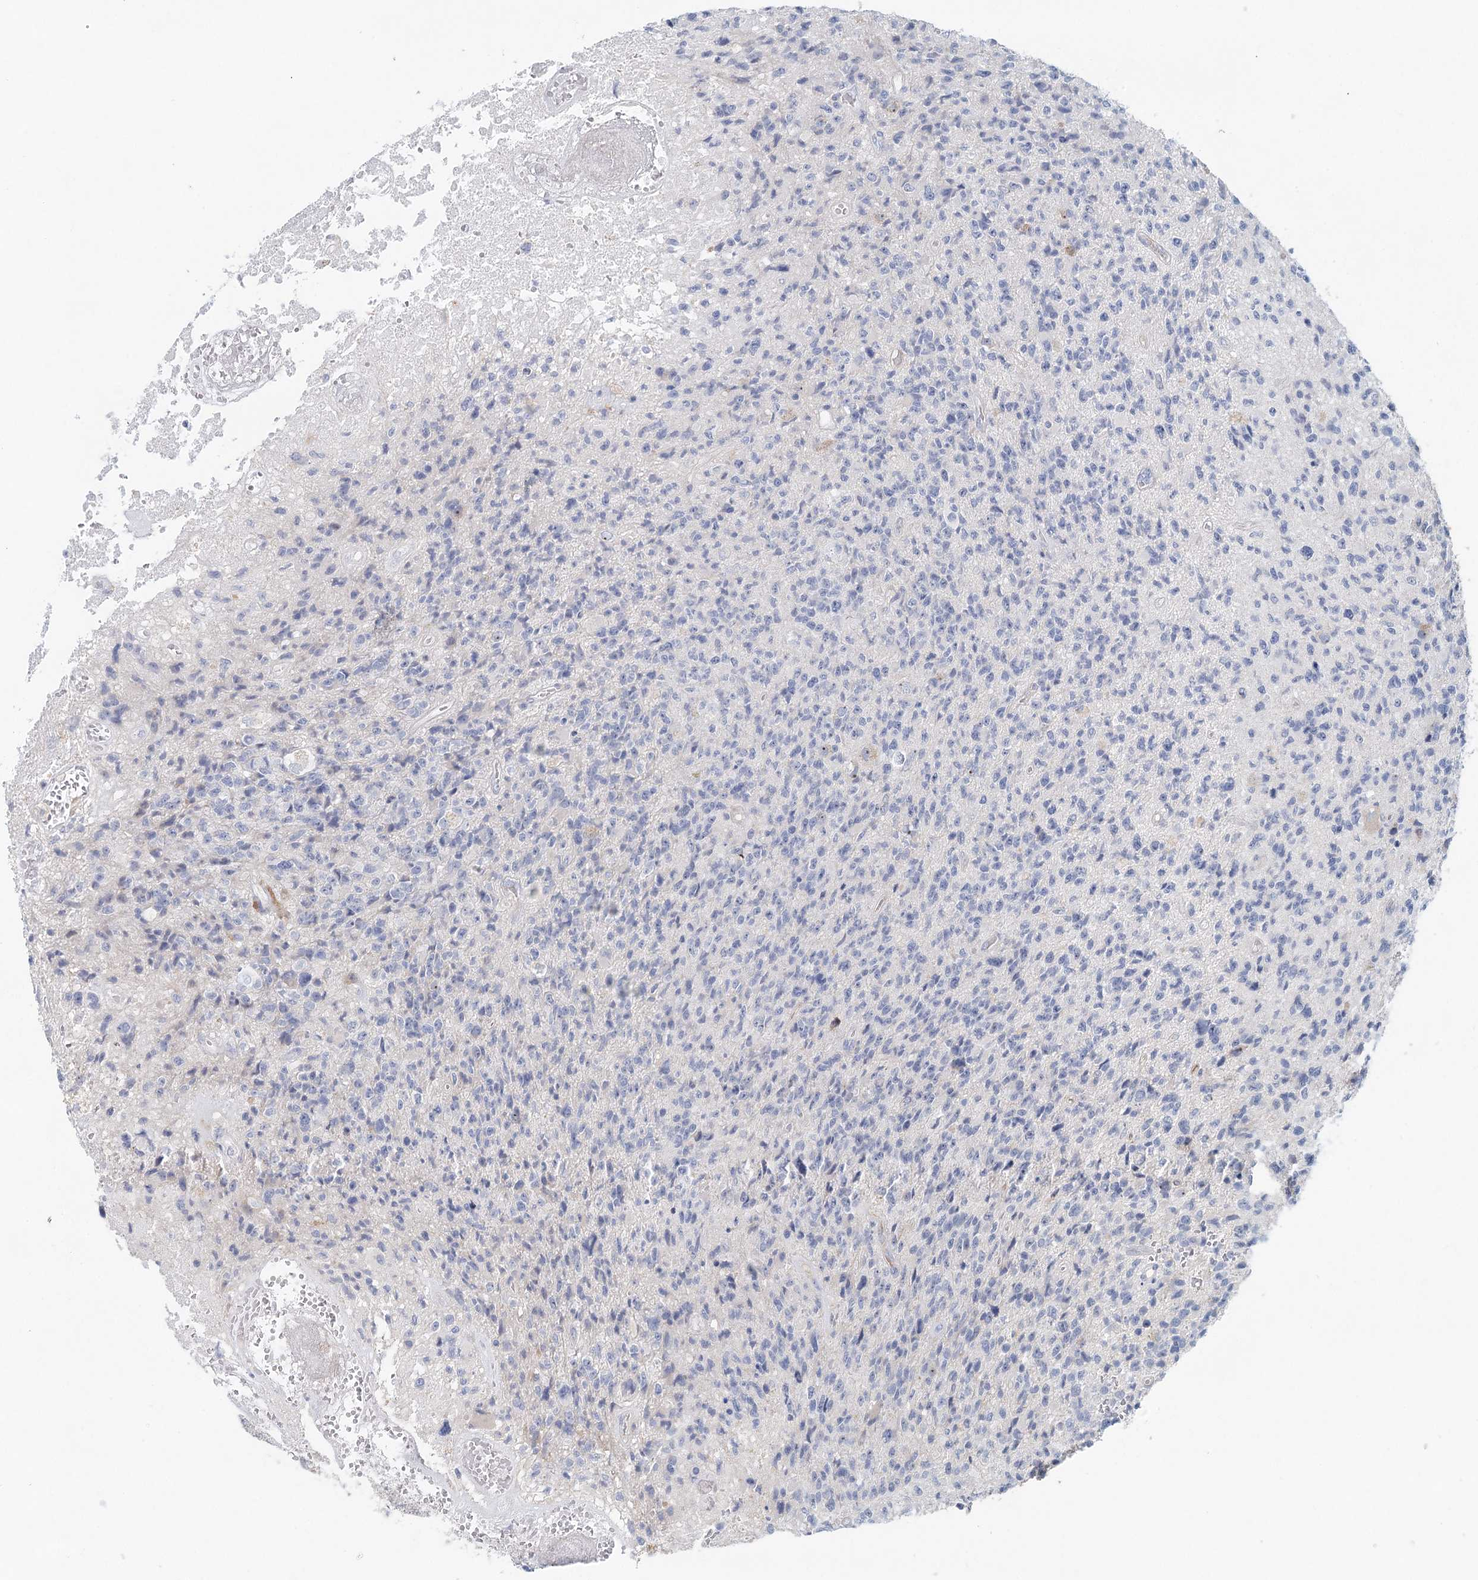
{"staining": {"intensity": "negative", "quantity": "none", "location": "none"}, "tissue": "glioma", "cell_type": "Tumor cells", "image_type": "cancer", "snomed": [{"axis": "morphology", "description": "Glioma, malignant, High grade"}, {"axis": "topography", "description": "Brain"}], "caption": "DAB (3,3'-diaminobenzidine) immunohistochemical staining of malignant glioma (high-grade) demonstrates no significant staining in tumor cells. The staining is performed using DAB brown chromogen with nuclei counter-stained in using hematoxylin.", "gene": "SLC19A3", "patient": {"sex": "male", "age": 76}}